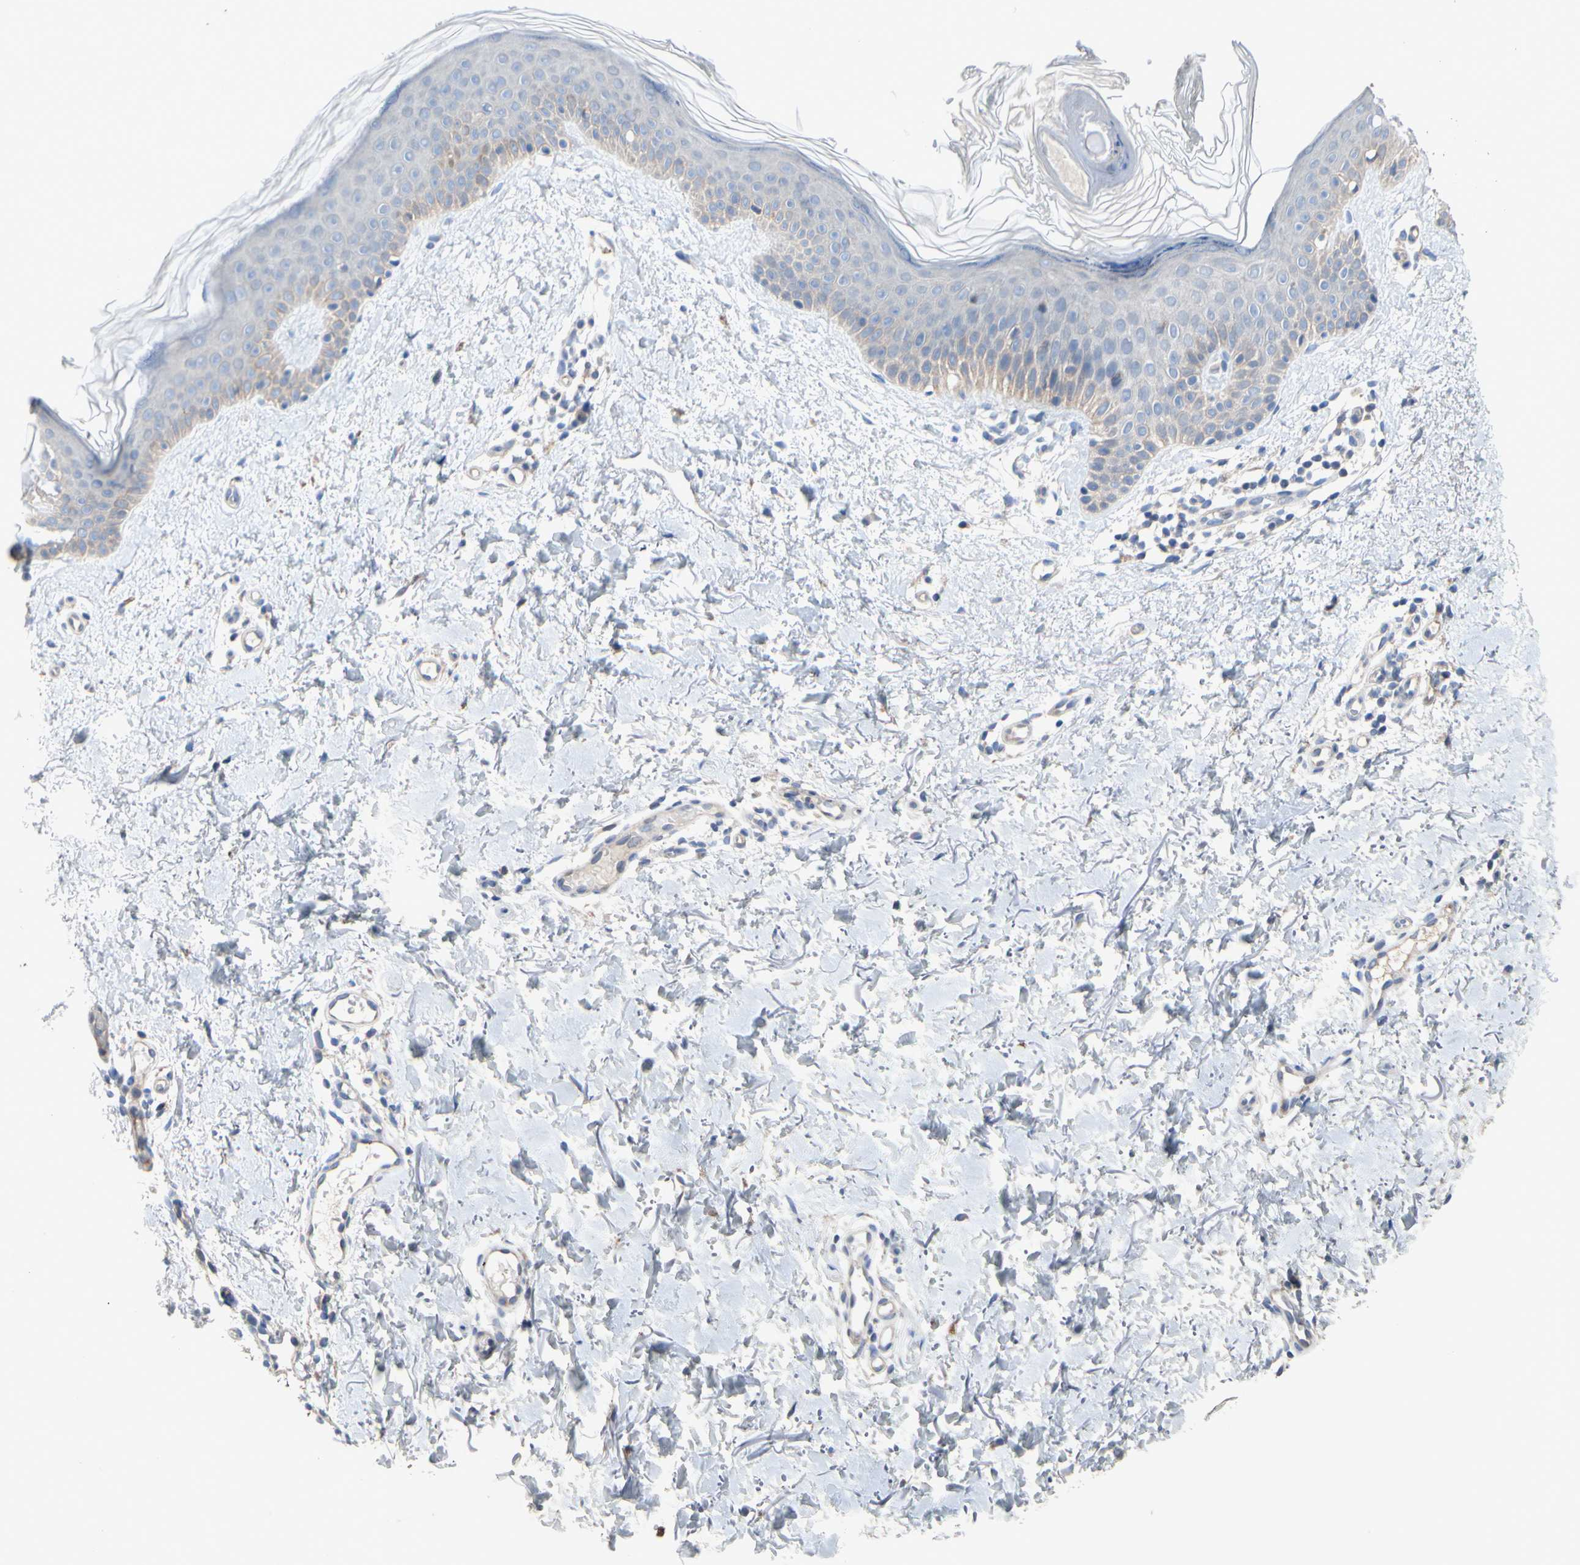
{"staining": {"intensity": "negative", "quantity": "none", "location": "none"}, "tissue": "skin", "cell_type": "Fibroblasts", "image_type": "normal", "snomed": [{"axis": "morphology", "description": "Normal tissue, NOS"}, {"axis": "topography", "description": "Skin"}], "caption": "The micrograph reveals no staining of fibroblasts in benign skin. (Stains: DAB immunohistochemistry with hematoxylin counter stain, Microscopy: brightfield microscopy at high magnification).", "gene": "TTC14", "patient": {"sex": "female", "age": 56}}